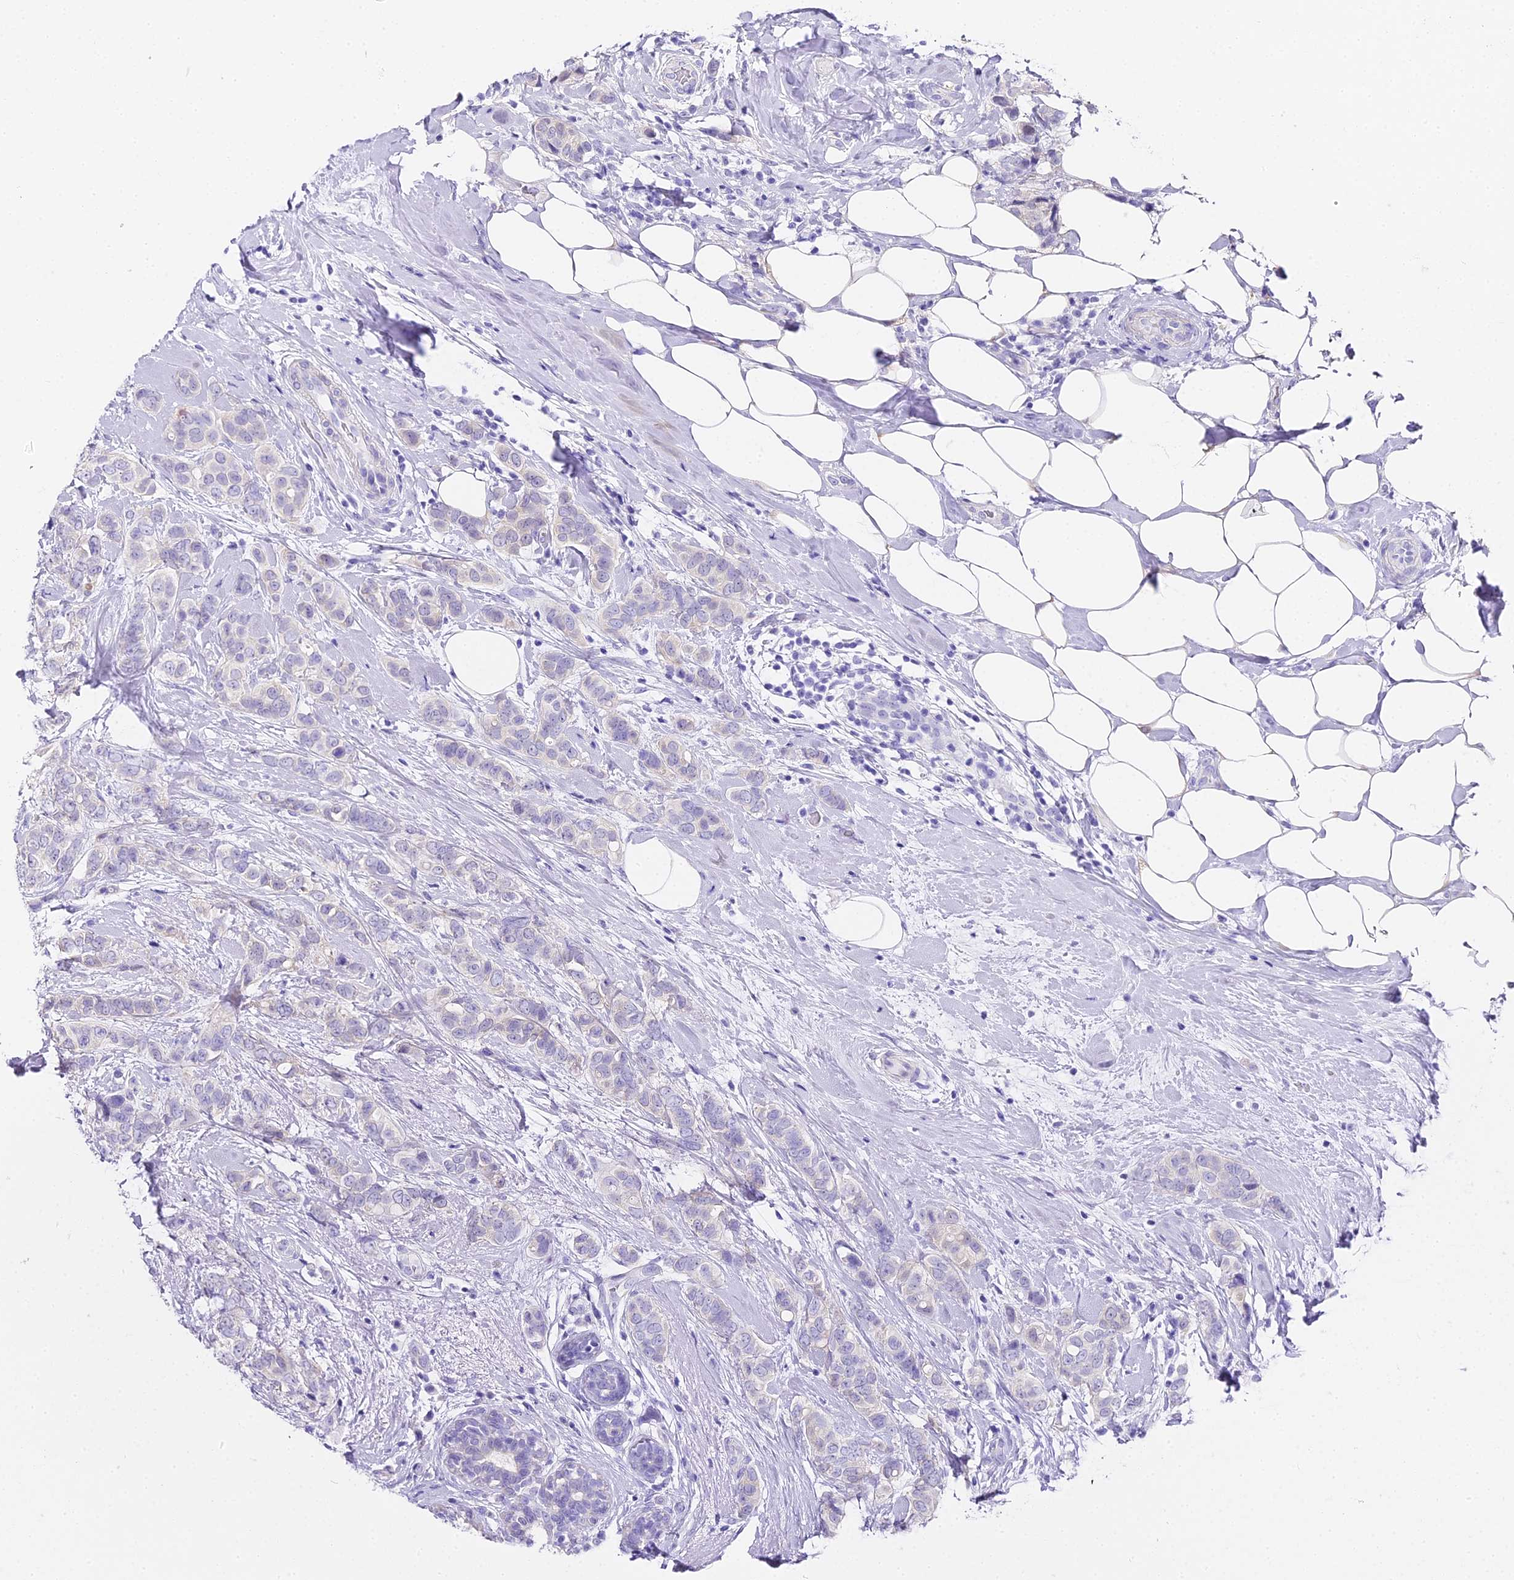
{"staining": {"intensity": "negative", "quantity": "none", "location": "none"}, "tissue": "breast cancer", "cell_type": "Tumor cells", "image_type": "cancer", "snomed": [{"axis": "morphology", "description": "Lobular carcinoma"}, {"axis": "topography", "description": "Breast"}], "caption": "Immunohistochemical staining of breast lobular carcinoma exhibits no significant expression in tumor cells. (DAB immunohistochemistry (IHC), high magnification).", "gene": "ABHD14A-ACY1", "patient": {"sex": "female", "age": 51}}